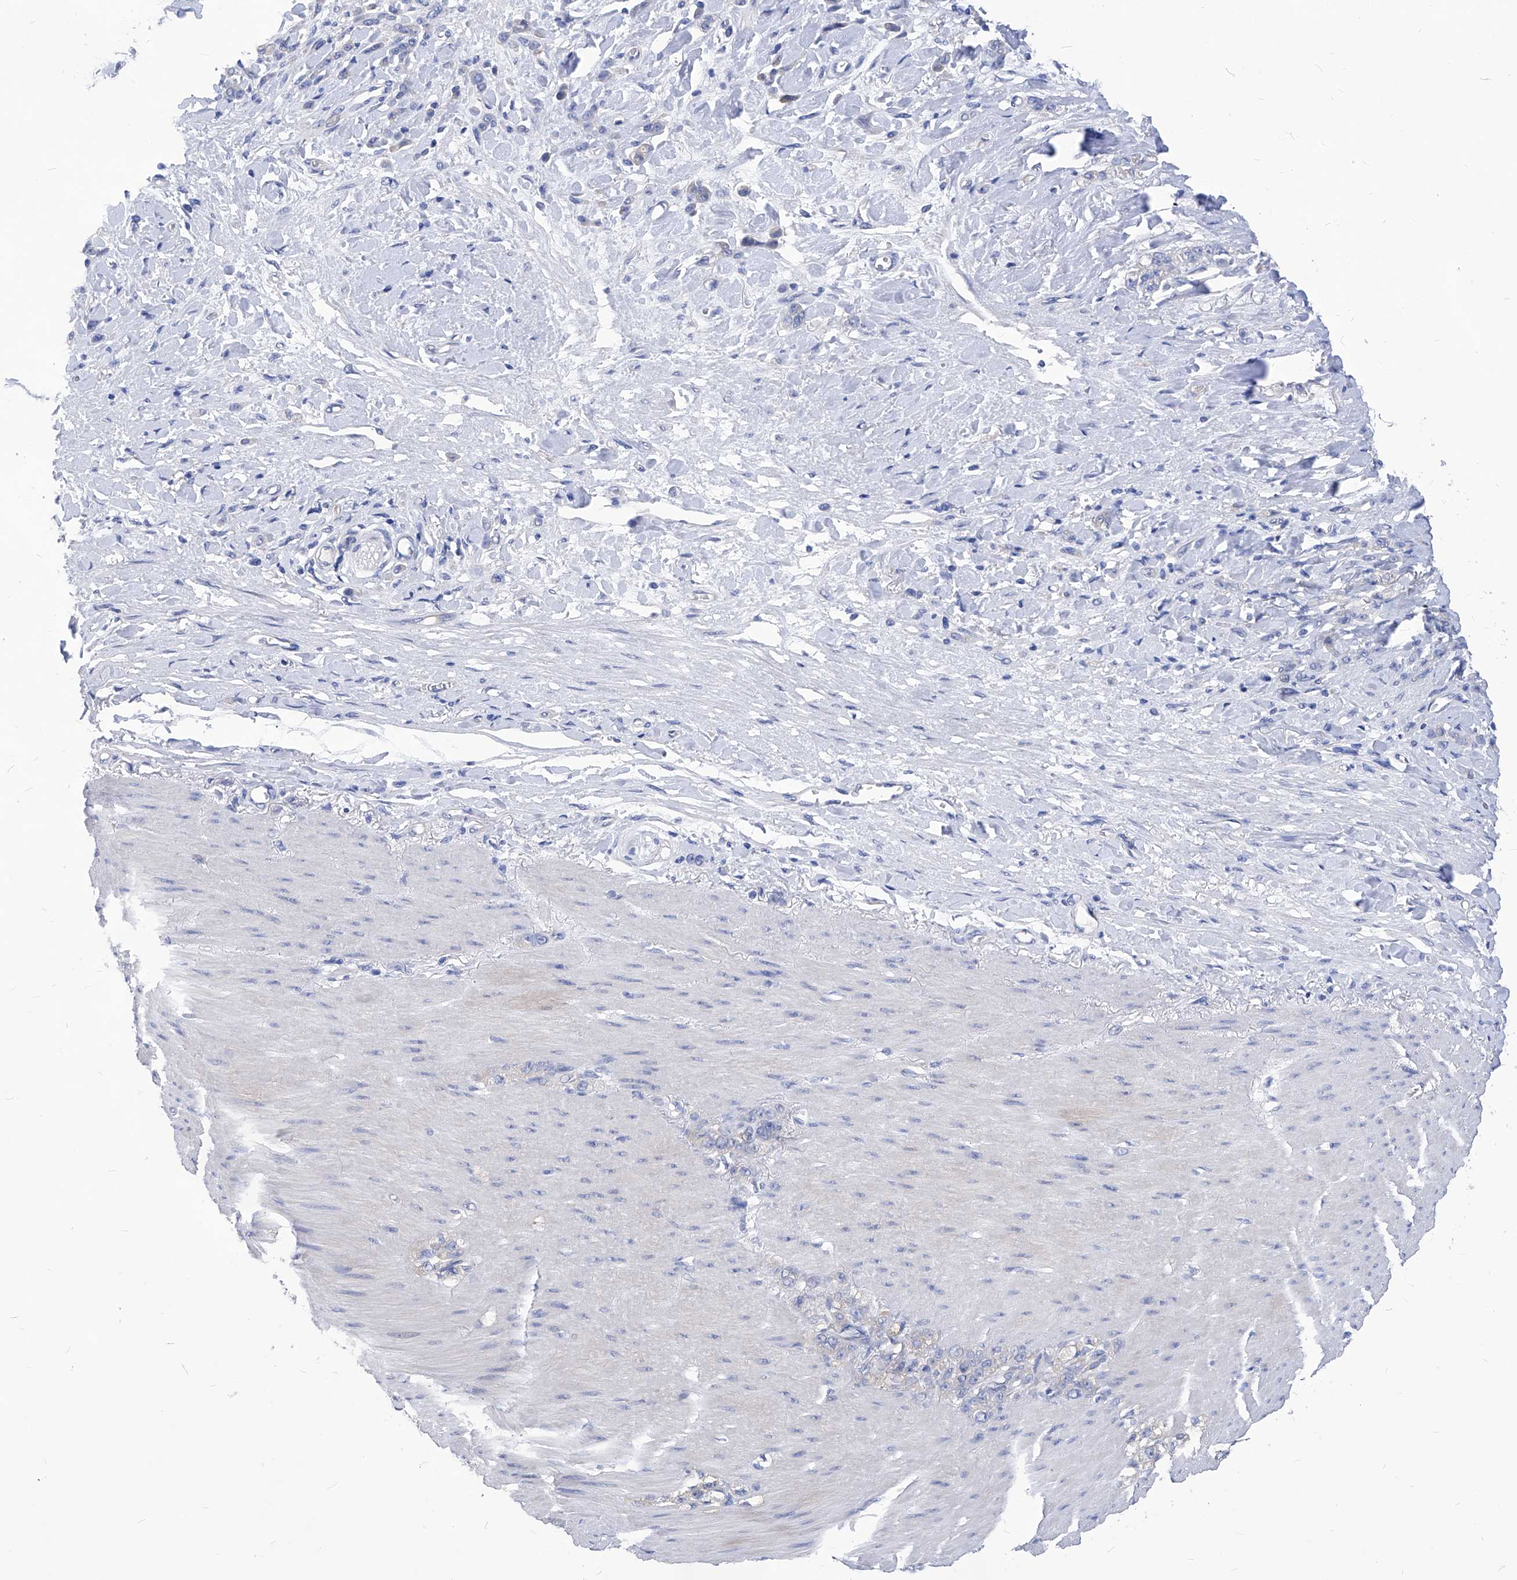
{"staining": {"intensity": "negative", "quantity": "none", "location": "none"}, "tissue": "stomach cancer", "cell_type": "Tumor cells", "image_type": "cancer", "snomed": [{"axis": "morphology", "description": "Normal tissue, NOS"}, {"axis": "morphology", "description": "Adenocarcinoma, NOS"}, {"axis": "topography", "description": "Stomach"}], "caption": "Tumor cells are negative for protein expression in human adenocarcinoma (stomach).", "gene": "XPNPEP1", "patient": {"sex": "male", "age": 82}}